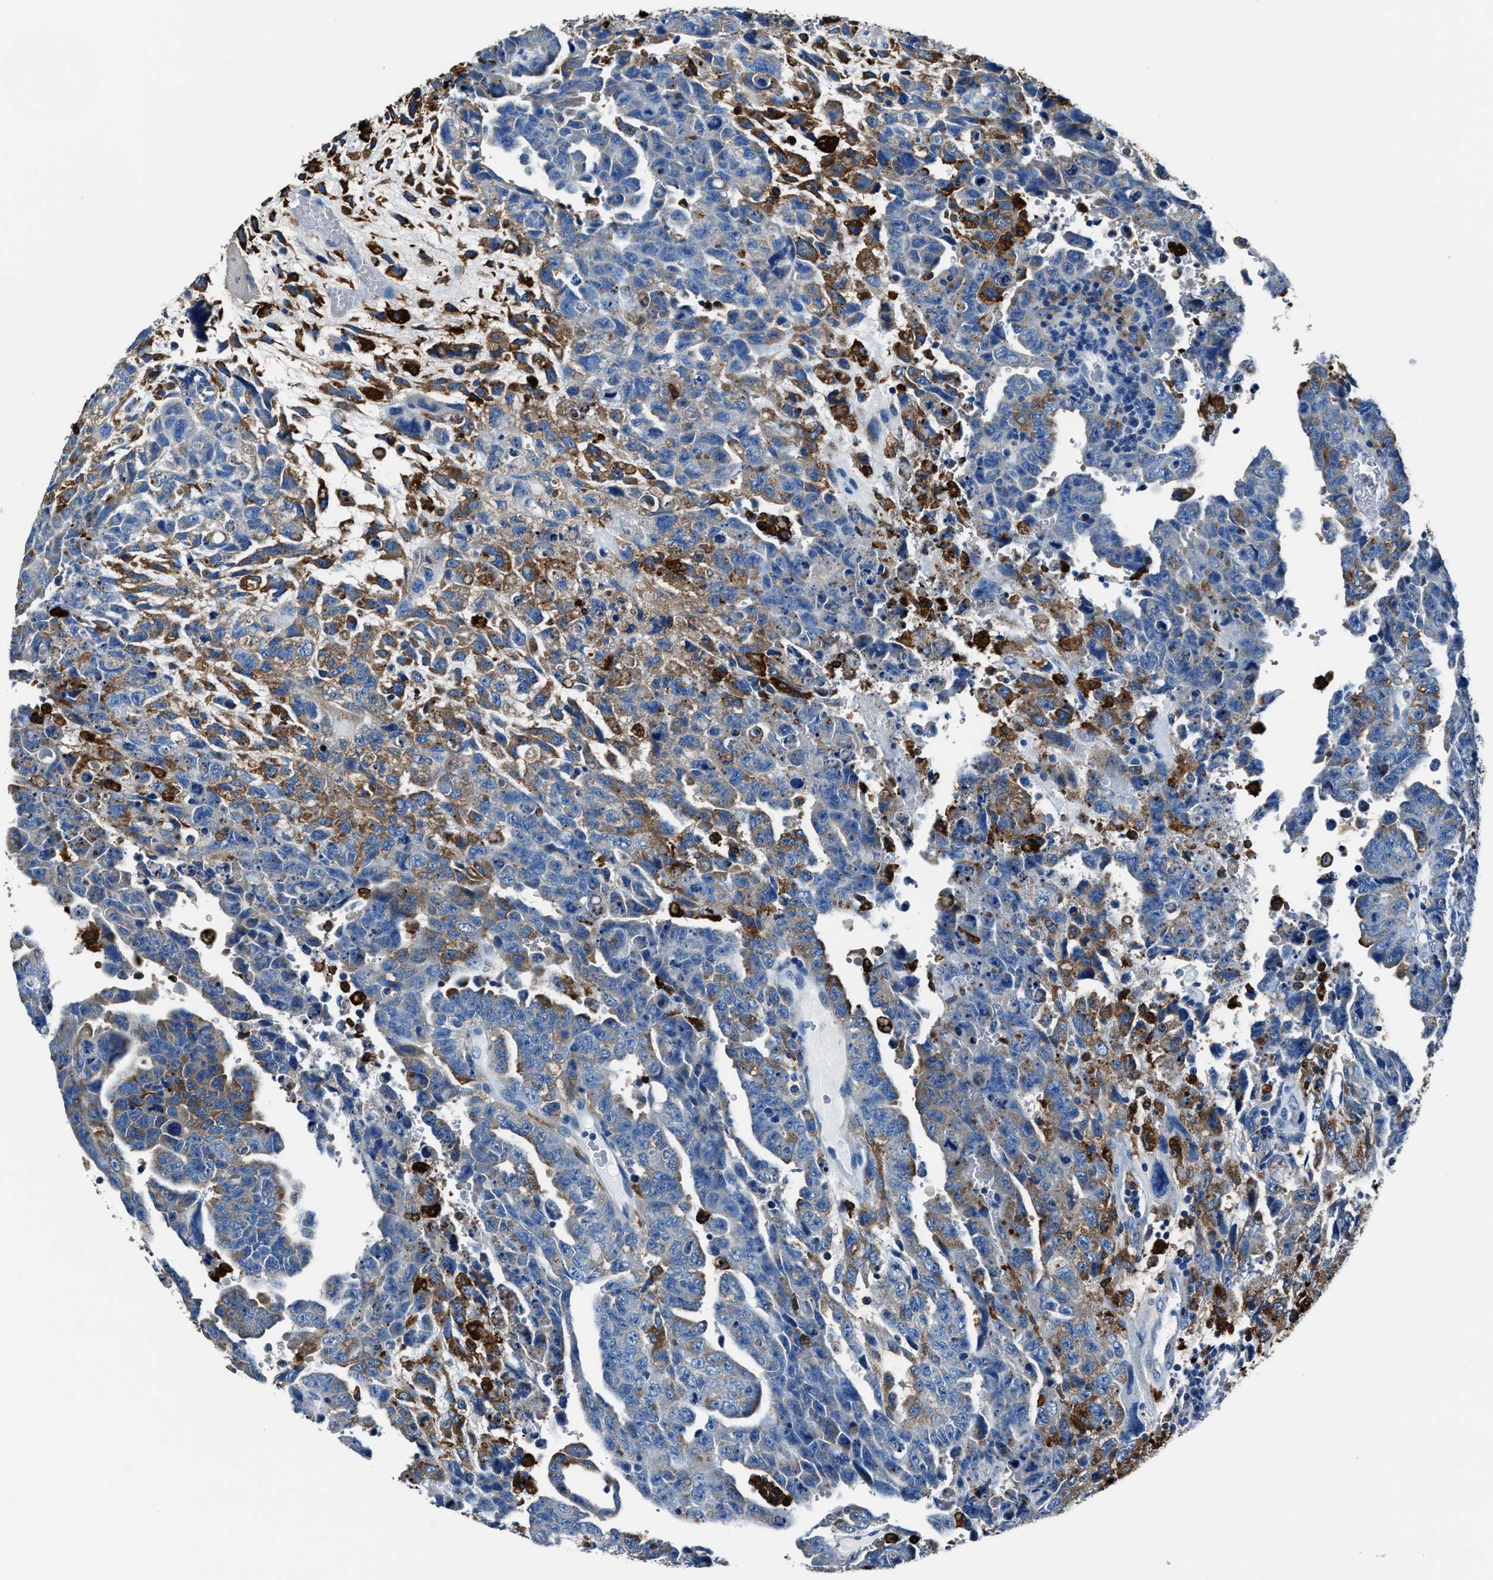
{"staining": {"intensity": "moderate", "quantity": "<25%", "location": "cytoplasmic/membranous"}, "tissue": "testis cancer", "cell_type": "Tumor cells", "image_type": "cancer", "snomed": [{"axis": "morphology", "description": "Carcinoma, Embryonal, NOS"}, {"axis": "topography", "description": "Testis"}], "caption": "An immunohistochemistry (IHC) photomicrograph of tumor tissue is shown. Protein staining in brown shows moderate cytoplasmic/membranous positivity in testis cancer (embryonal carcinoma) within tumor cells.", "gene": "FTL", "patient": {"sex": "male", "age": 28}}